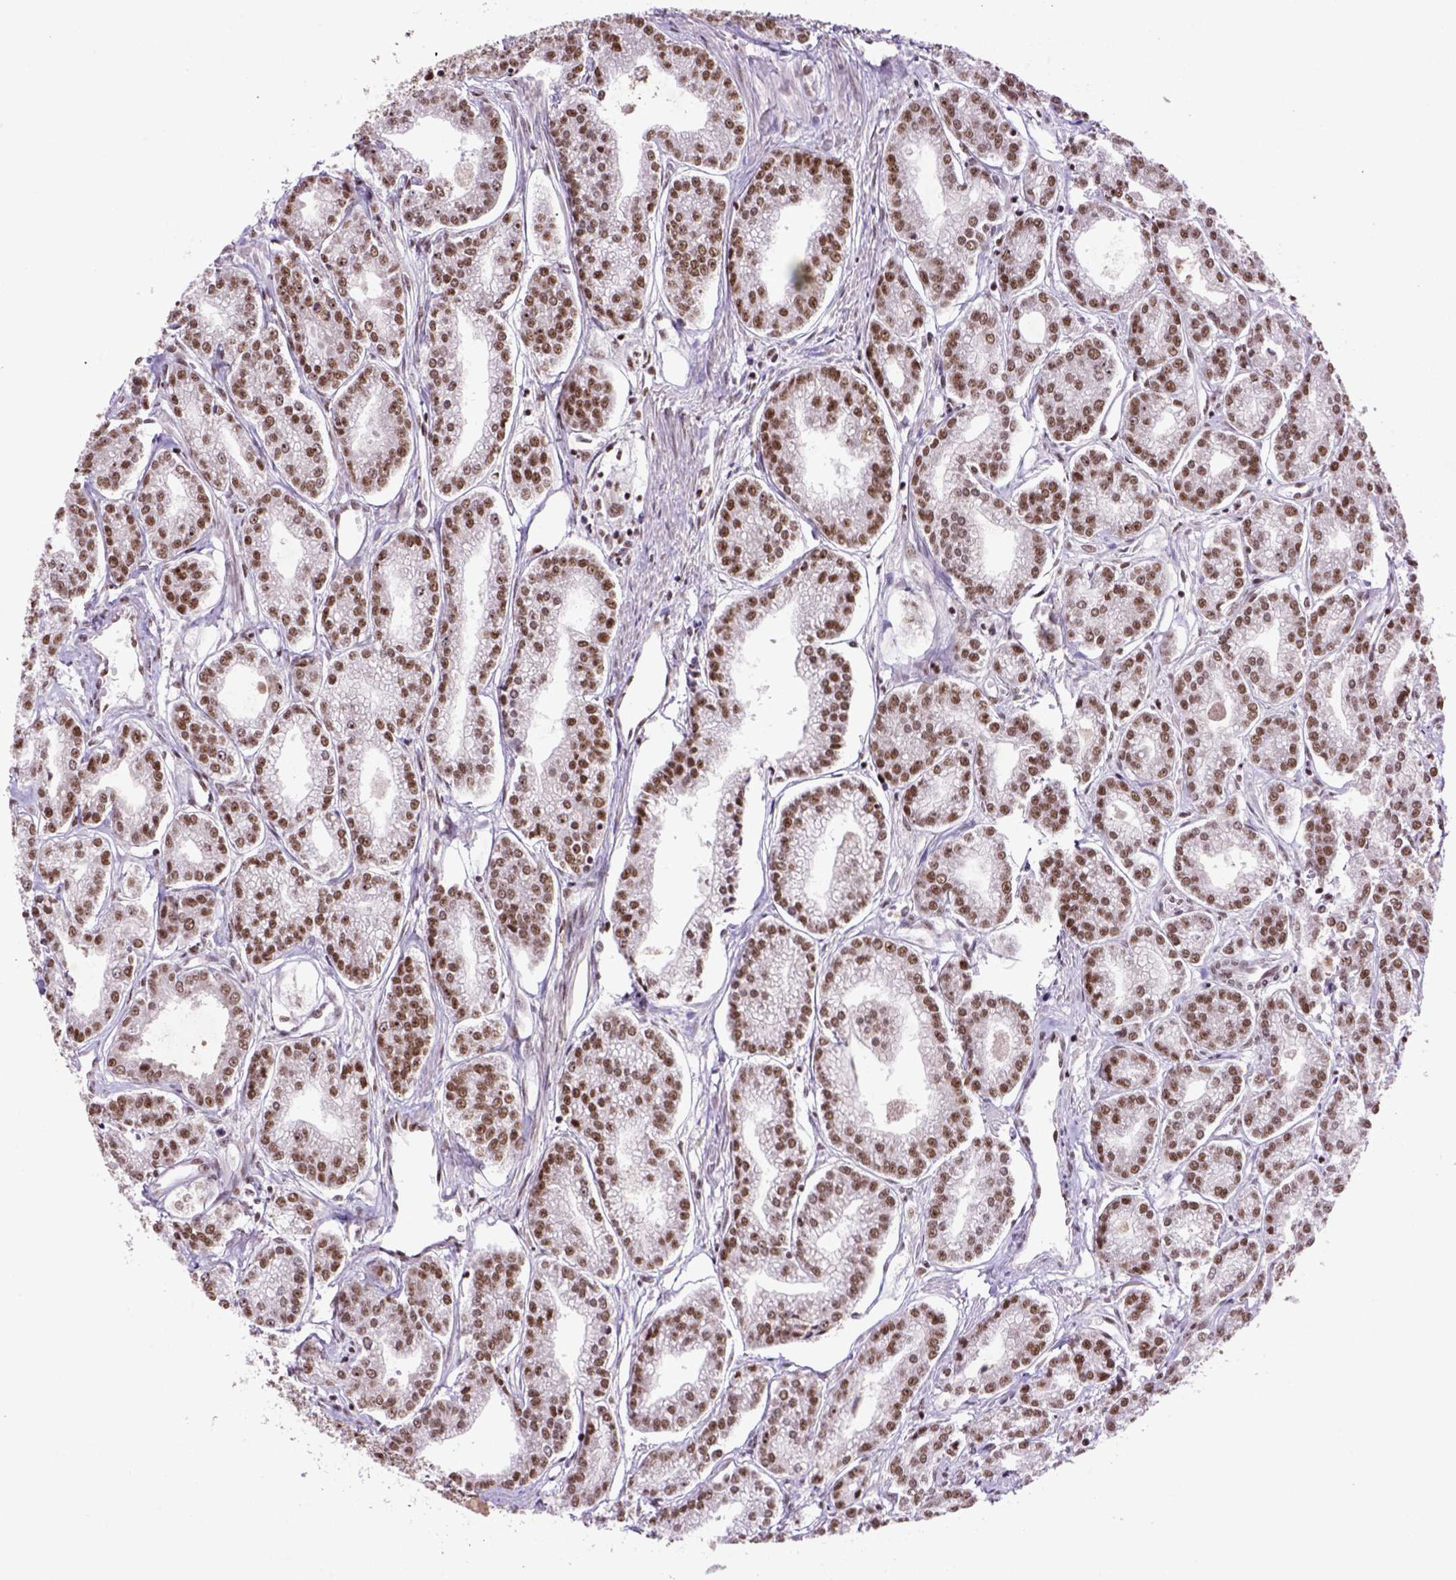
{"staining": {"intensity": "moderate", "quantity": ">75%", "location": "nuclear"}, "tissue": "prostate cancer", "cell_type": "Tumor cells", "image_type": "cancer", "snomed": [{"axis": "morphology", "description": "Adenocarcinoma, NOS"}, {"axis": "topography", "description": "Prostate"}], "caption": "Brown immunohistochemical staining in prostate adenocarcinoma reveals moderate nuclear expression in about >75% of tumor cells.", "gene": "NSMCE2", "patient": {"sex": "male", "age": 71}}